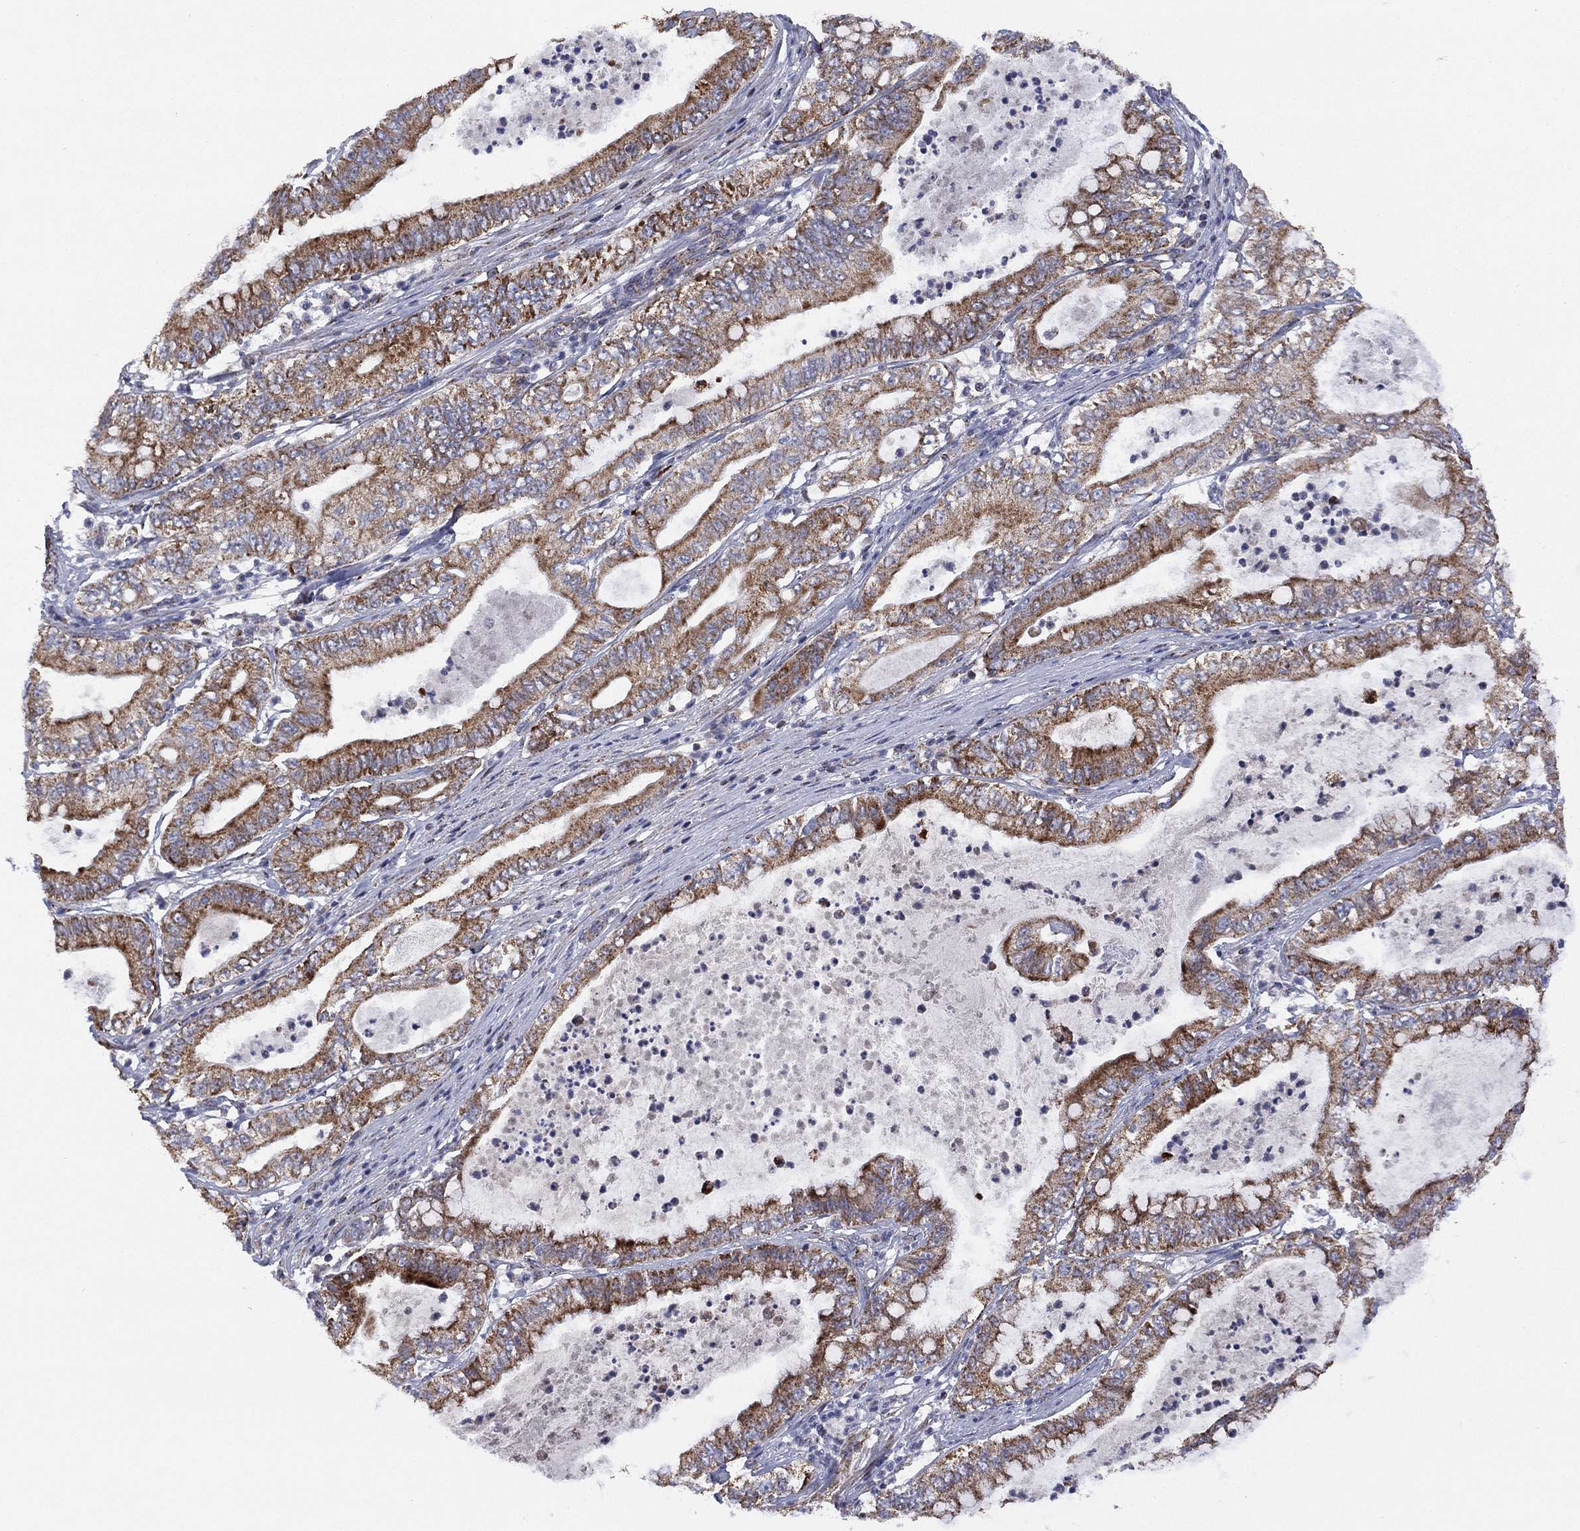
{"staining": {"intensity": "strong", "quantity": ">75%", "location": "cytoplasmic/membranous"}, "tissue": "pancreatic cancer", "cell_type": "Tumor cells", "image_type": "cancer", "snomed": [{"axis": "morphology", "description": "Adenocarcinoma, NOS"}, {"axis": "topography", "description": "Pancreas"}], "caption": "Pancreatic cancer stained with immunohistochemistry reveals strong cytoplasmic/membranous expression in about >75% of tumor cells.", "gene": "PPP2R5A", "patient": {"sex": "male", "age": 71}}